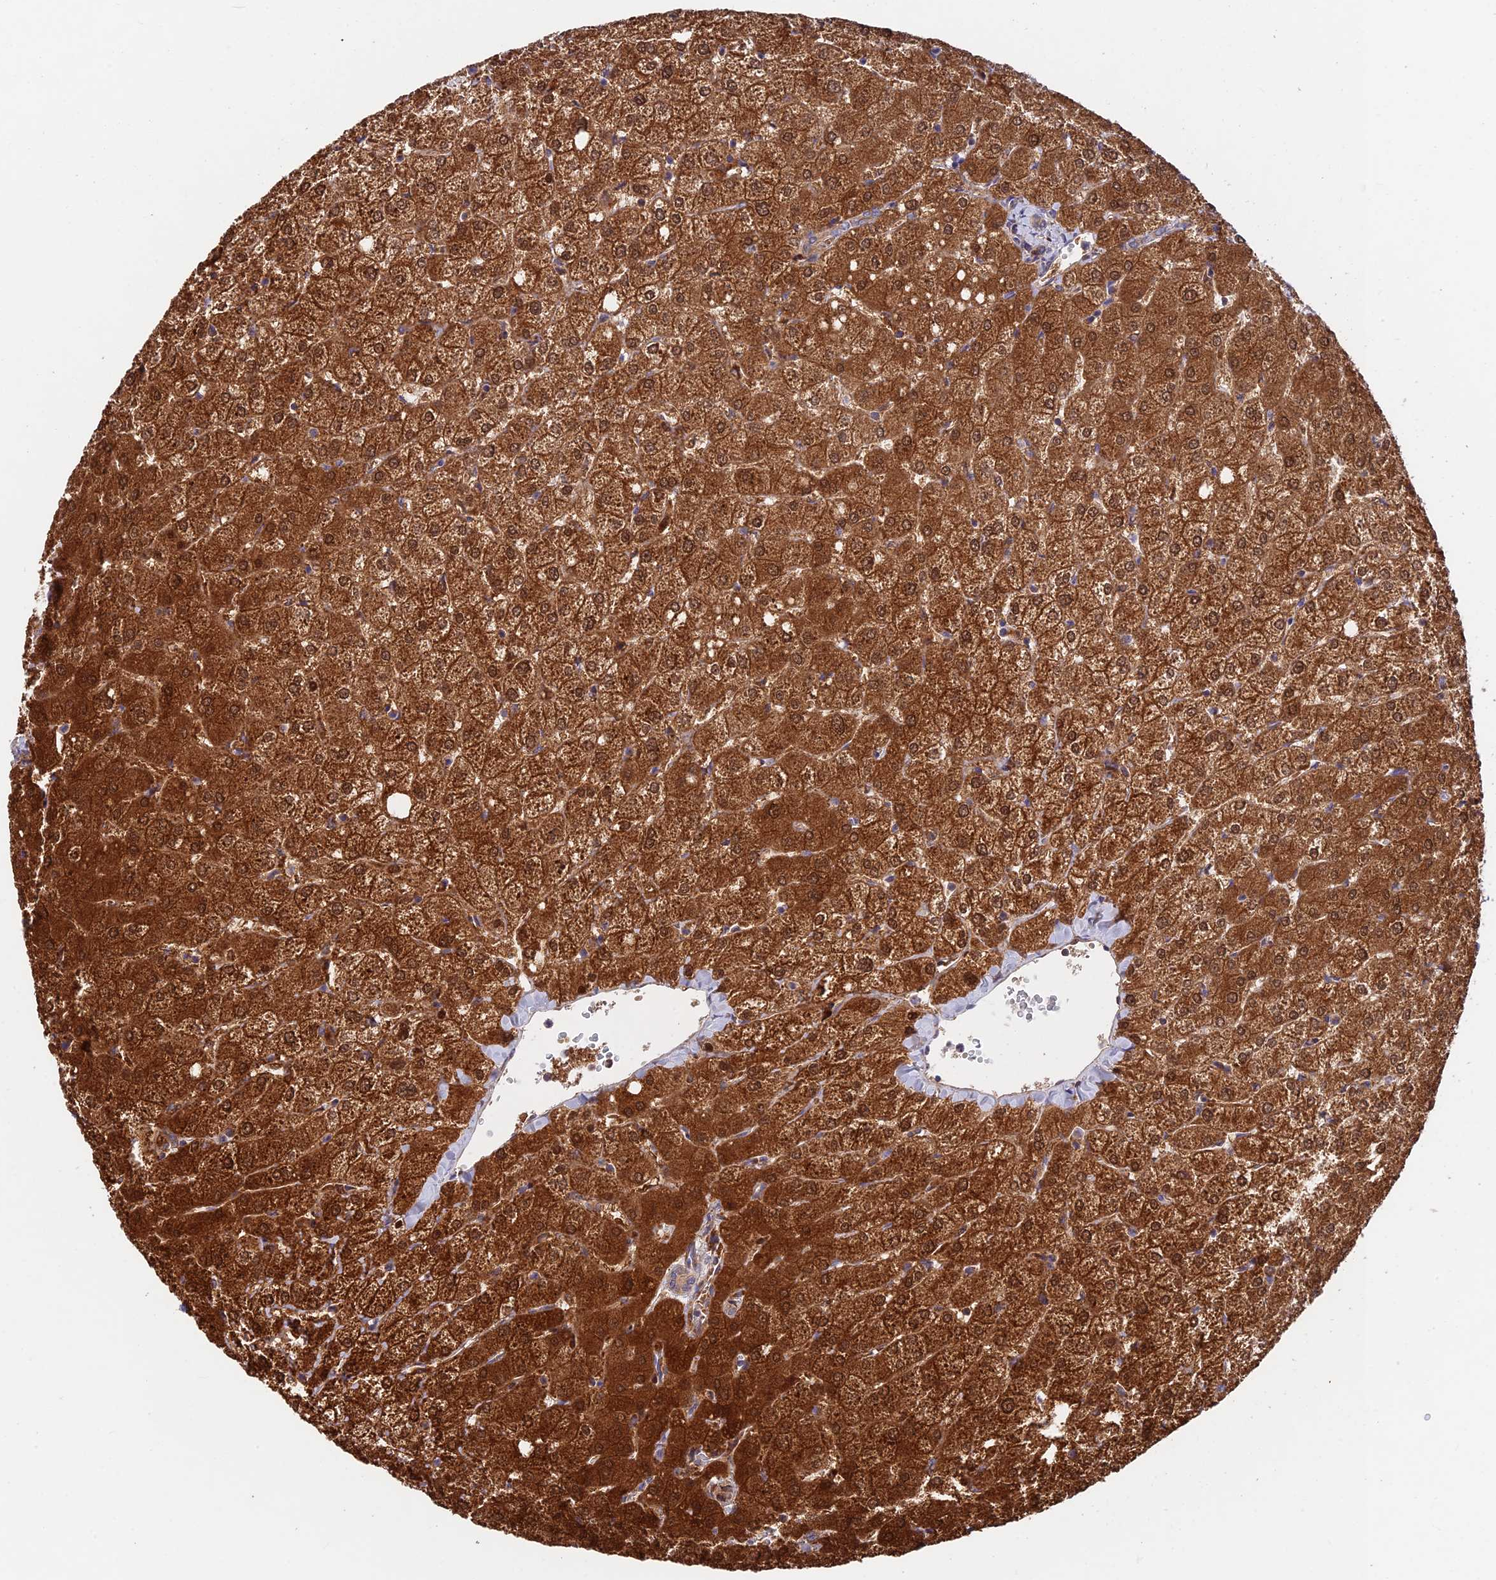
{"staining": {"intensity": "negative", "quantity": "none", "location": "none"}, "tissue": "liver", "cell_type": "Cholangiocytes", "image_type": "normal", "snomed": [{"axis": "morphology", "description": "Normal tissue, NOS"}, {"axis": "topography", "description": "Liver"}], "caption": "Cholangiocytes are negative for protein expression in unremarkable human liver.", "gene": "FUOM", "patient": {"sex": "female", "age": 54}}